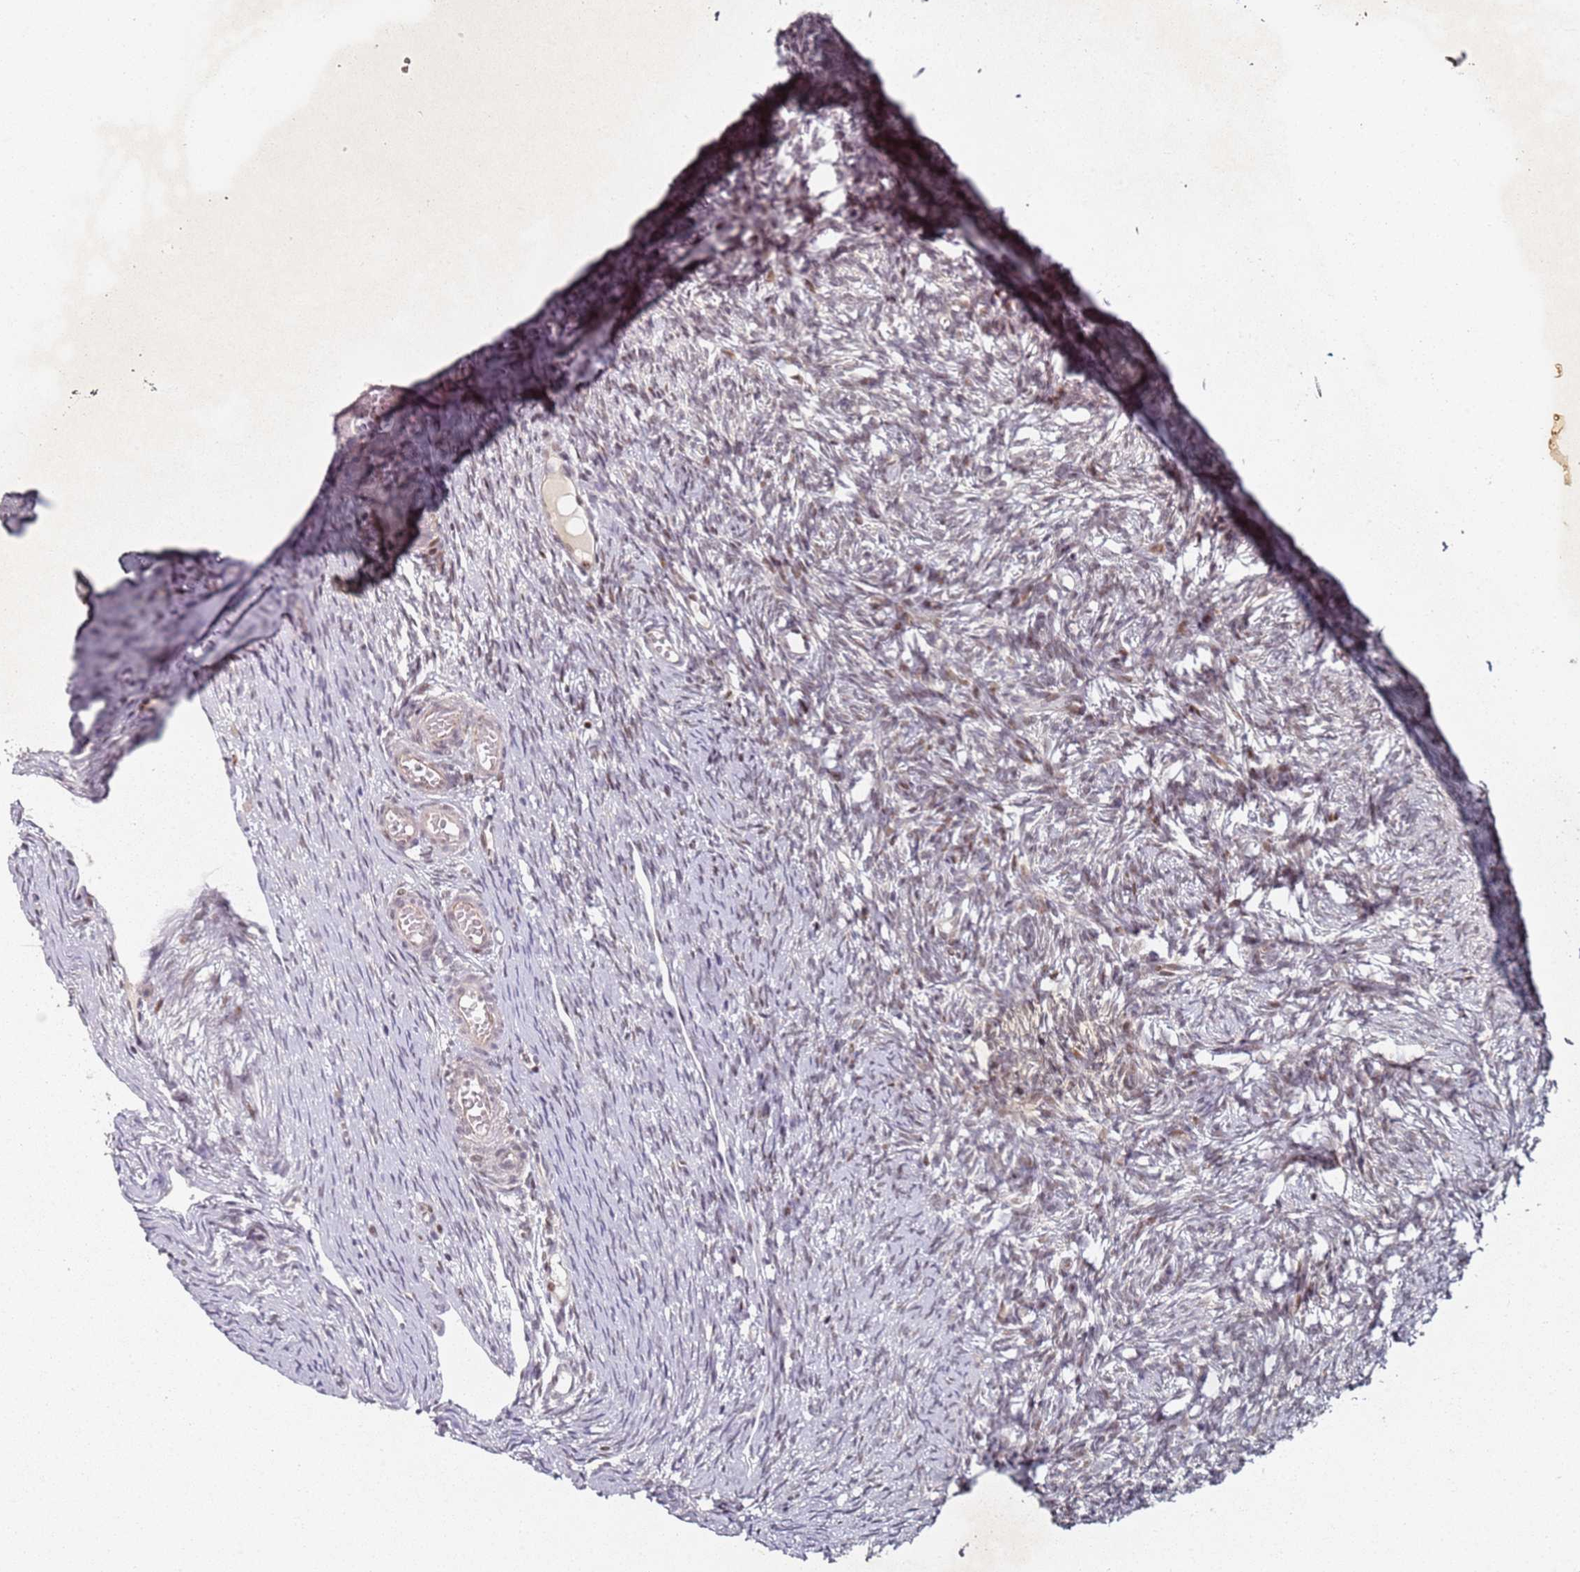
{"staining": {"intensity": "moderate", "quantity": ">75%", "location": "cytoplasmic/membranous,nuclear"}, "tissue": "ovary", "cell_type": "Follicle cells", "image_type": "normal", "snomed": [{"axis": "morphology", "description": "Normal tissue, NOS"}, {"axis": "topography", "description": "Ovary"}], "caption": "A histopathology image showing moderate cytoplasmic/membranous,nuclear positivity in approximately >75% of follicle cells in unremarkable ovary, as visualized by brown immunohistochemical staining.", "gene": "ATF6B", "patient": {"sex": "female", "age": 51}}